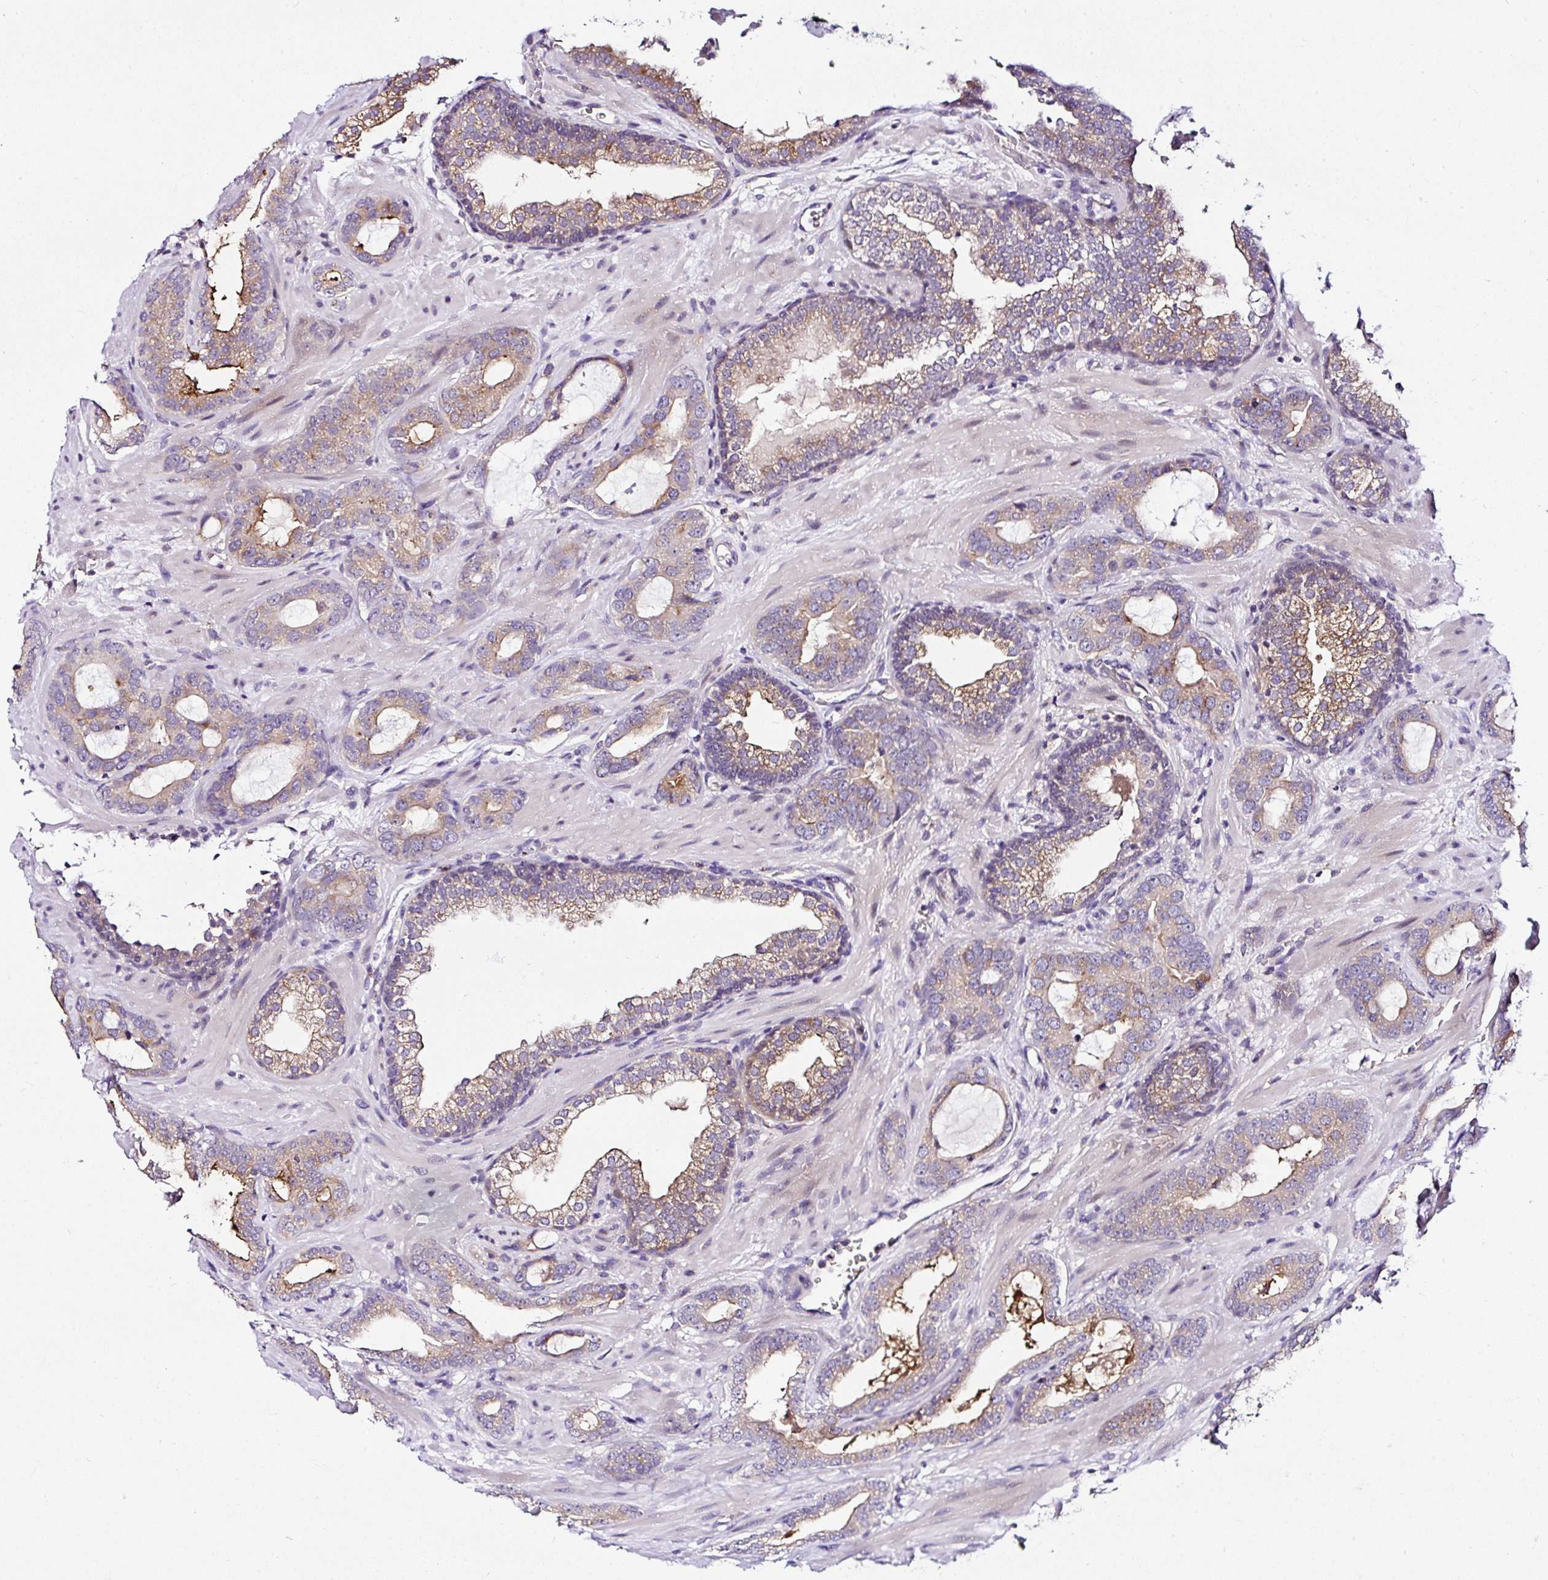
{"staining": {"intensity": "weak", "quantity": "25%-75%", "location": "cytoplasmic/membranous"}, "tissue": "prostate cancer", "cell_type": "Tumor cells", "image_type": "cancer", "snomed": [{"axis": "morphology", "description": "Adenocarcinoma, Low grade"}, {"axis": "topography", "description": "Prostate"}], "caption": "IHC of human prostate cancer (low-grade adenocarcinoma) displays low levels of weak cytoplasmic/membranous expression in about 25%-75% of tumor cells. Using DAB (3,3'-diaminobenzidine) (brown) and hematoxylin (blue) stains, captured at high magnification using brightfield microscopy.", "gene": "DEPDC5", "patient": {"sex": "male", "age": 62}}